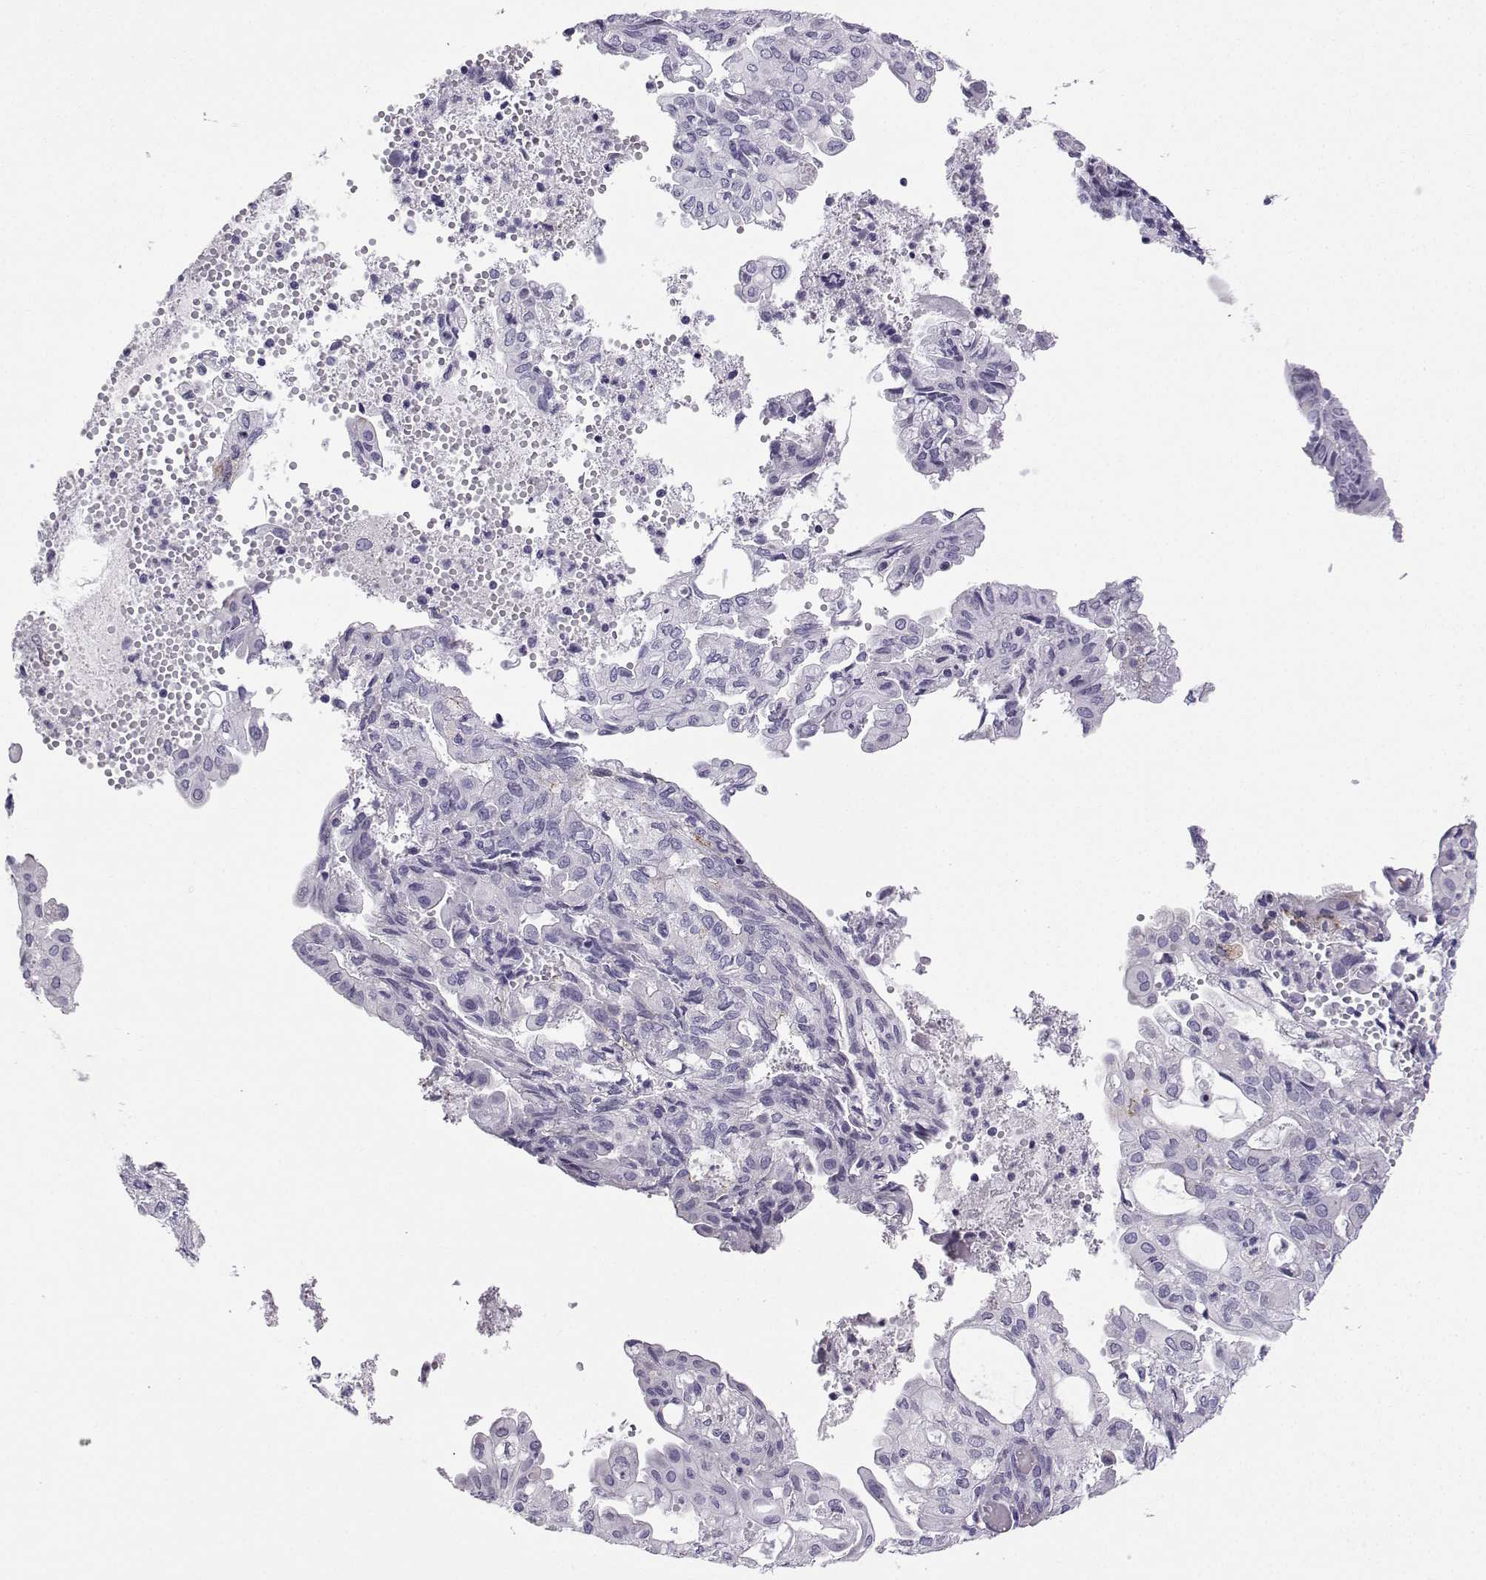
{"staining": {"intensity": "negative", "quantity": "none", "location": "none"}, "tissue": "endometrial cancer", "cell_type": "Tumor cells", "image_type": "cancer", "snomed": [{"axis": "morphology", "description": "Adenocarcinoma, NOS"}, {"axis": "topography", "description": "Endometrium"}], "caption": "DAB (3,3'-diaminobenzidine) immunohistochemical staining of human endometrial cancer reveals no significant positivity in tumor cells. (DAB immunohistochemistry (IHC) with hematoxylin counter stain).", "gene": "ZBTB8B", "patient": {"sex": "female", "age": 68}}